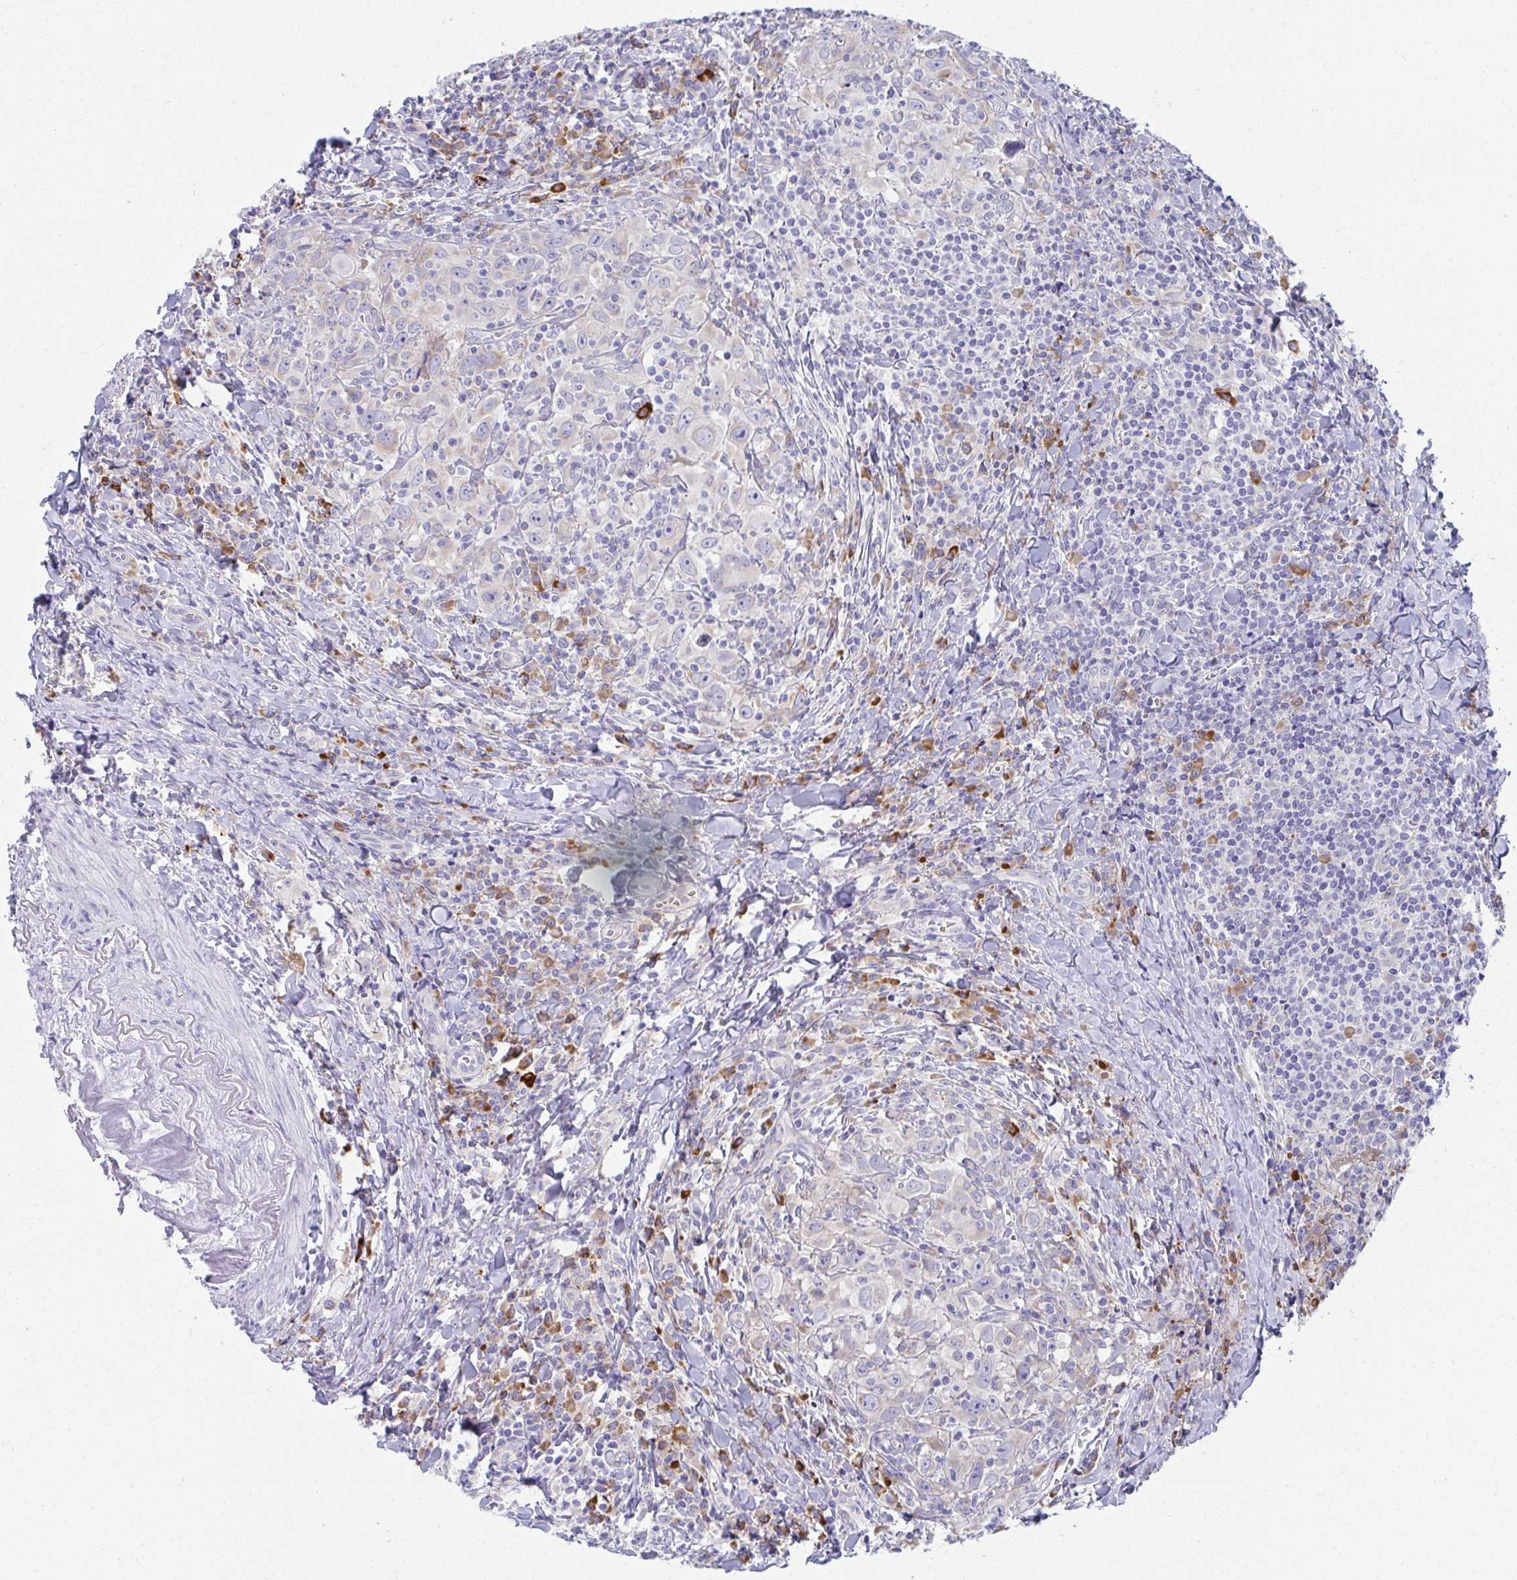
{"staining": {"intensity": "negative", "quantity": "none", "location": "none"}, "tissue": "head and neck cancer", "cell_type": "Tumor cells", "image_type": "cancer", "snomed": [{"axis": "morphology", "description": "Squamous cell carcinoma, NOS"}, {"axis": "topography", "description": "Head-Neck"}], "caption": "A photomicrograph of human head and neck cancer is negative for staining in tumor cells. Nuclei are stained in blue.", "gene": "FASLG", "patient": {"sex": "female", "age": 95}}